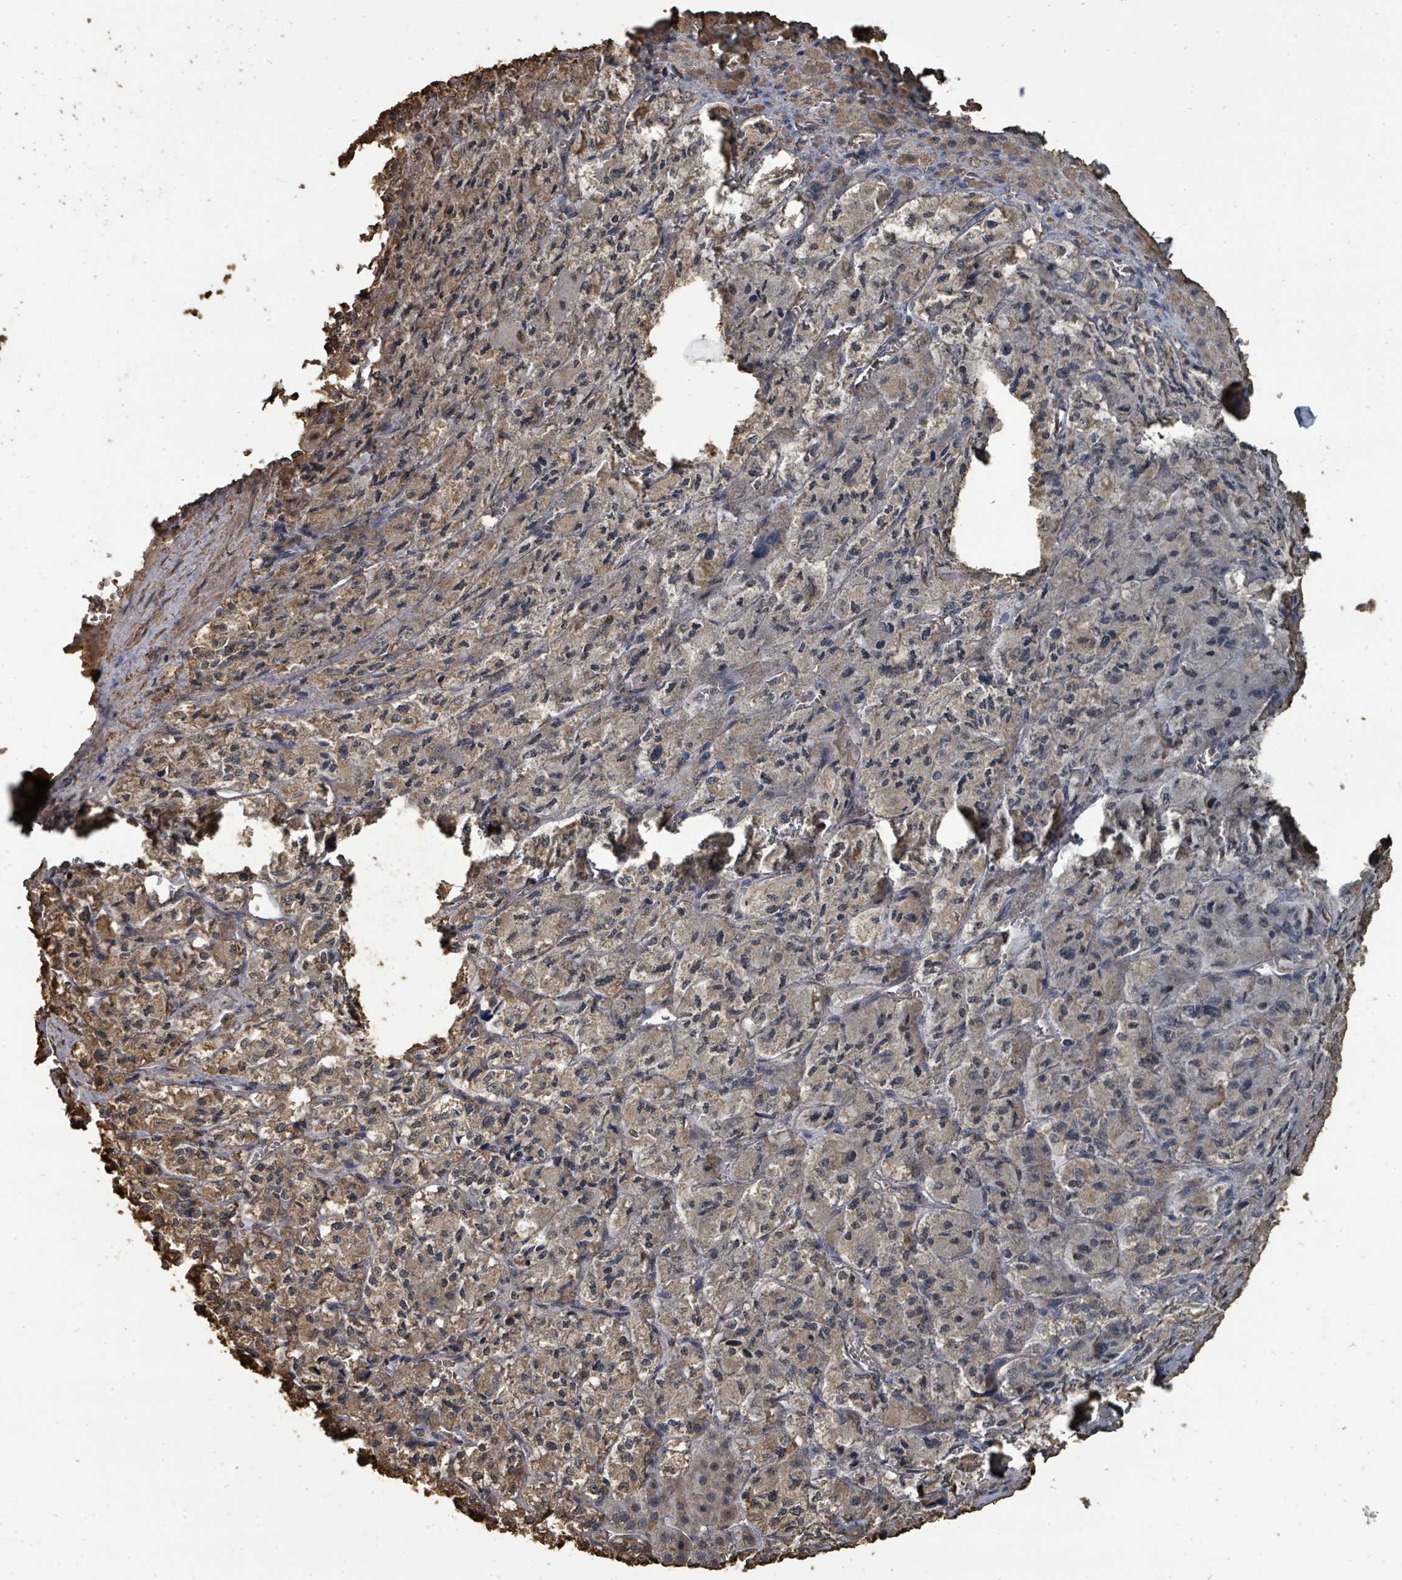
{"staining": {"intensity": "moderate", "quantity": ">75%", "location": "cytoplasmic/membranous"}, "tissue": "adrenal gland", "cell_type": "Glandular cells", "image_type": "normal", "snomed": [{"axis": "morphology", "description": "Normal tissue, NOS"}, {"axis": "topography", "description": "Adrenal gland"}], "caption": "Adrenal gland stained with DAB immunohistochemistry shows medium levels of moderate cytoplasmic/membranous positivity in approximately >75% of glandular cells. Using DAB (3,3'-diaminobenzidine) (brown) and hematoxylin (blue) stains, captured at high magnification using brightfield microscopy.", "gene": "C6orf52", "patient": {"sex": "female", "age": 41}}